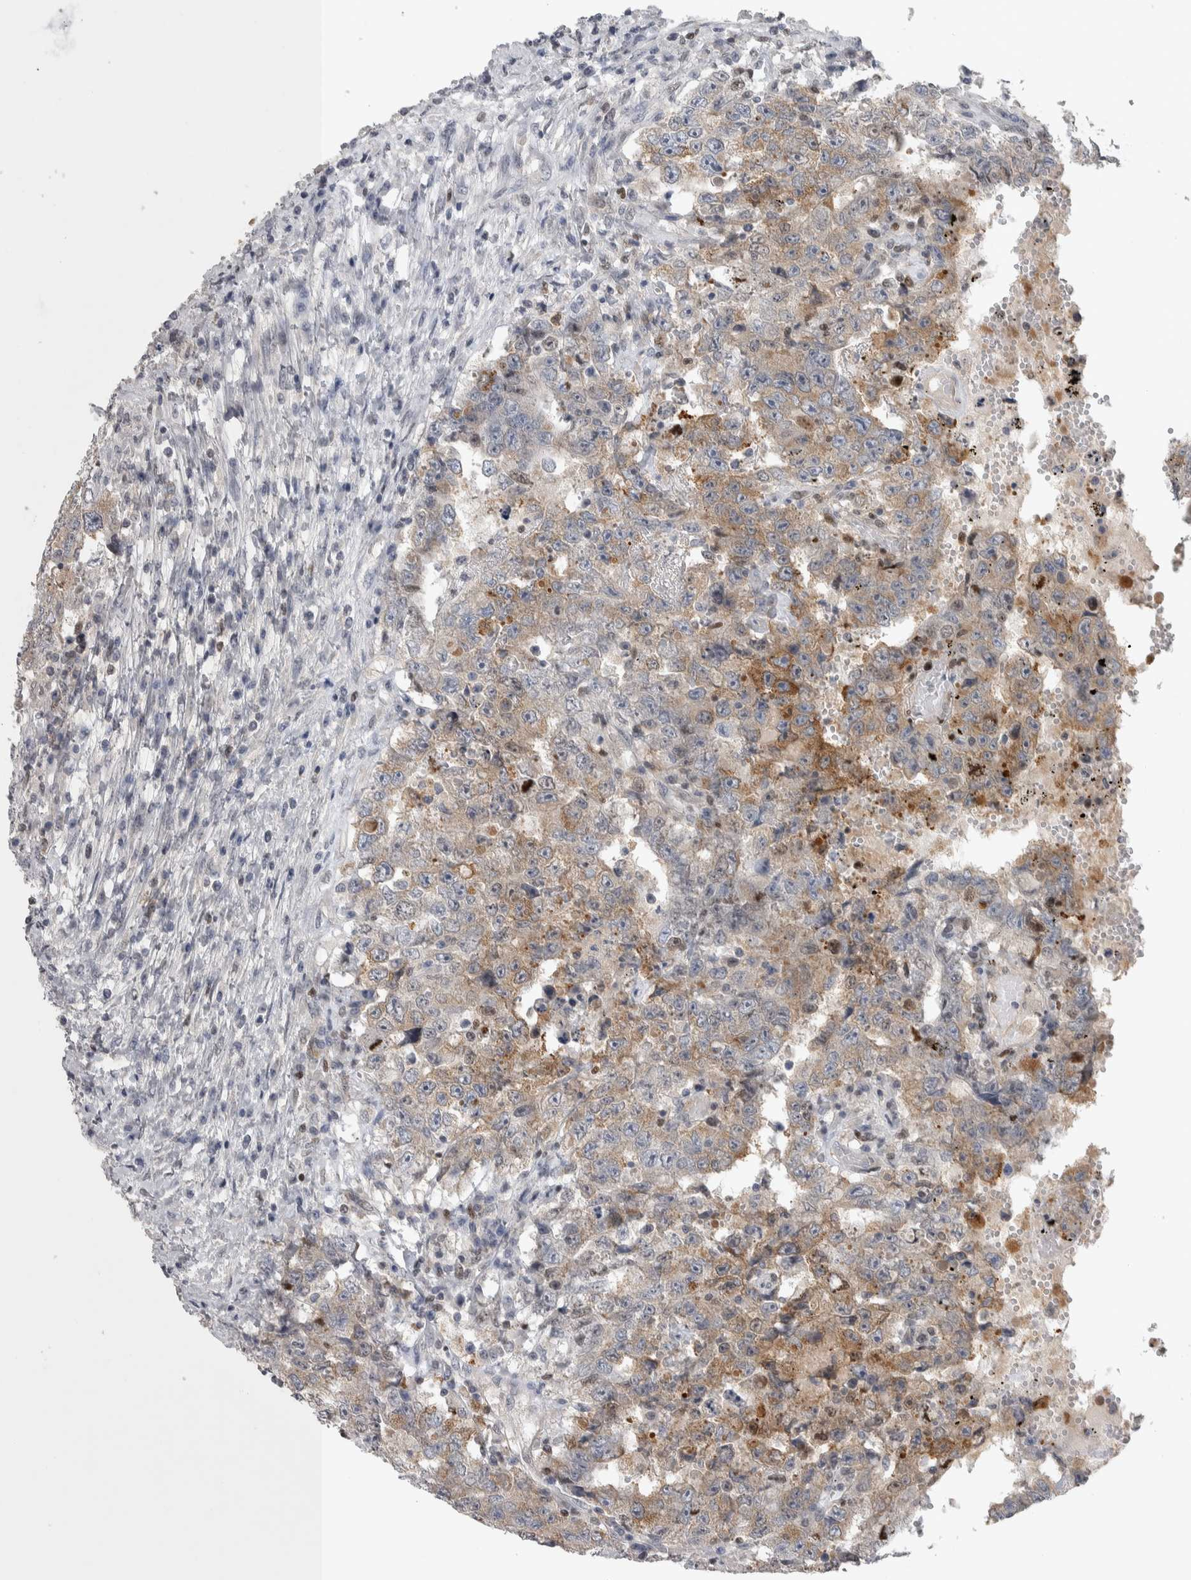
{"staining": {"intensity": "moderate", "quantity": "25%-75%", "location": "cytoplasmic/membranous"}, "tissue": "testis cancer", "cell_type": "Tumor cells", "image_type": "cancer", "snomed": [{"axis": "morphology", "description": "Carcinoma, Embryonal, NOS"}, {"axis": "topography", "description": "Testis"}], "caption": "Testis embryonal carcinoma was stained to show a protein in brown. There is medium levels of moderate cytoplasmic/membranous positivity in approximately 25%-75% of tumor cells.", "gene": "NFKB2", "patient": {"sex": "male", "age": 26}}